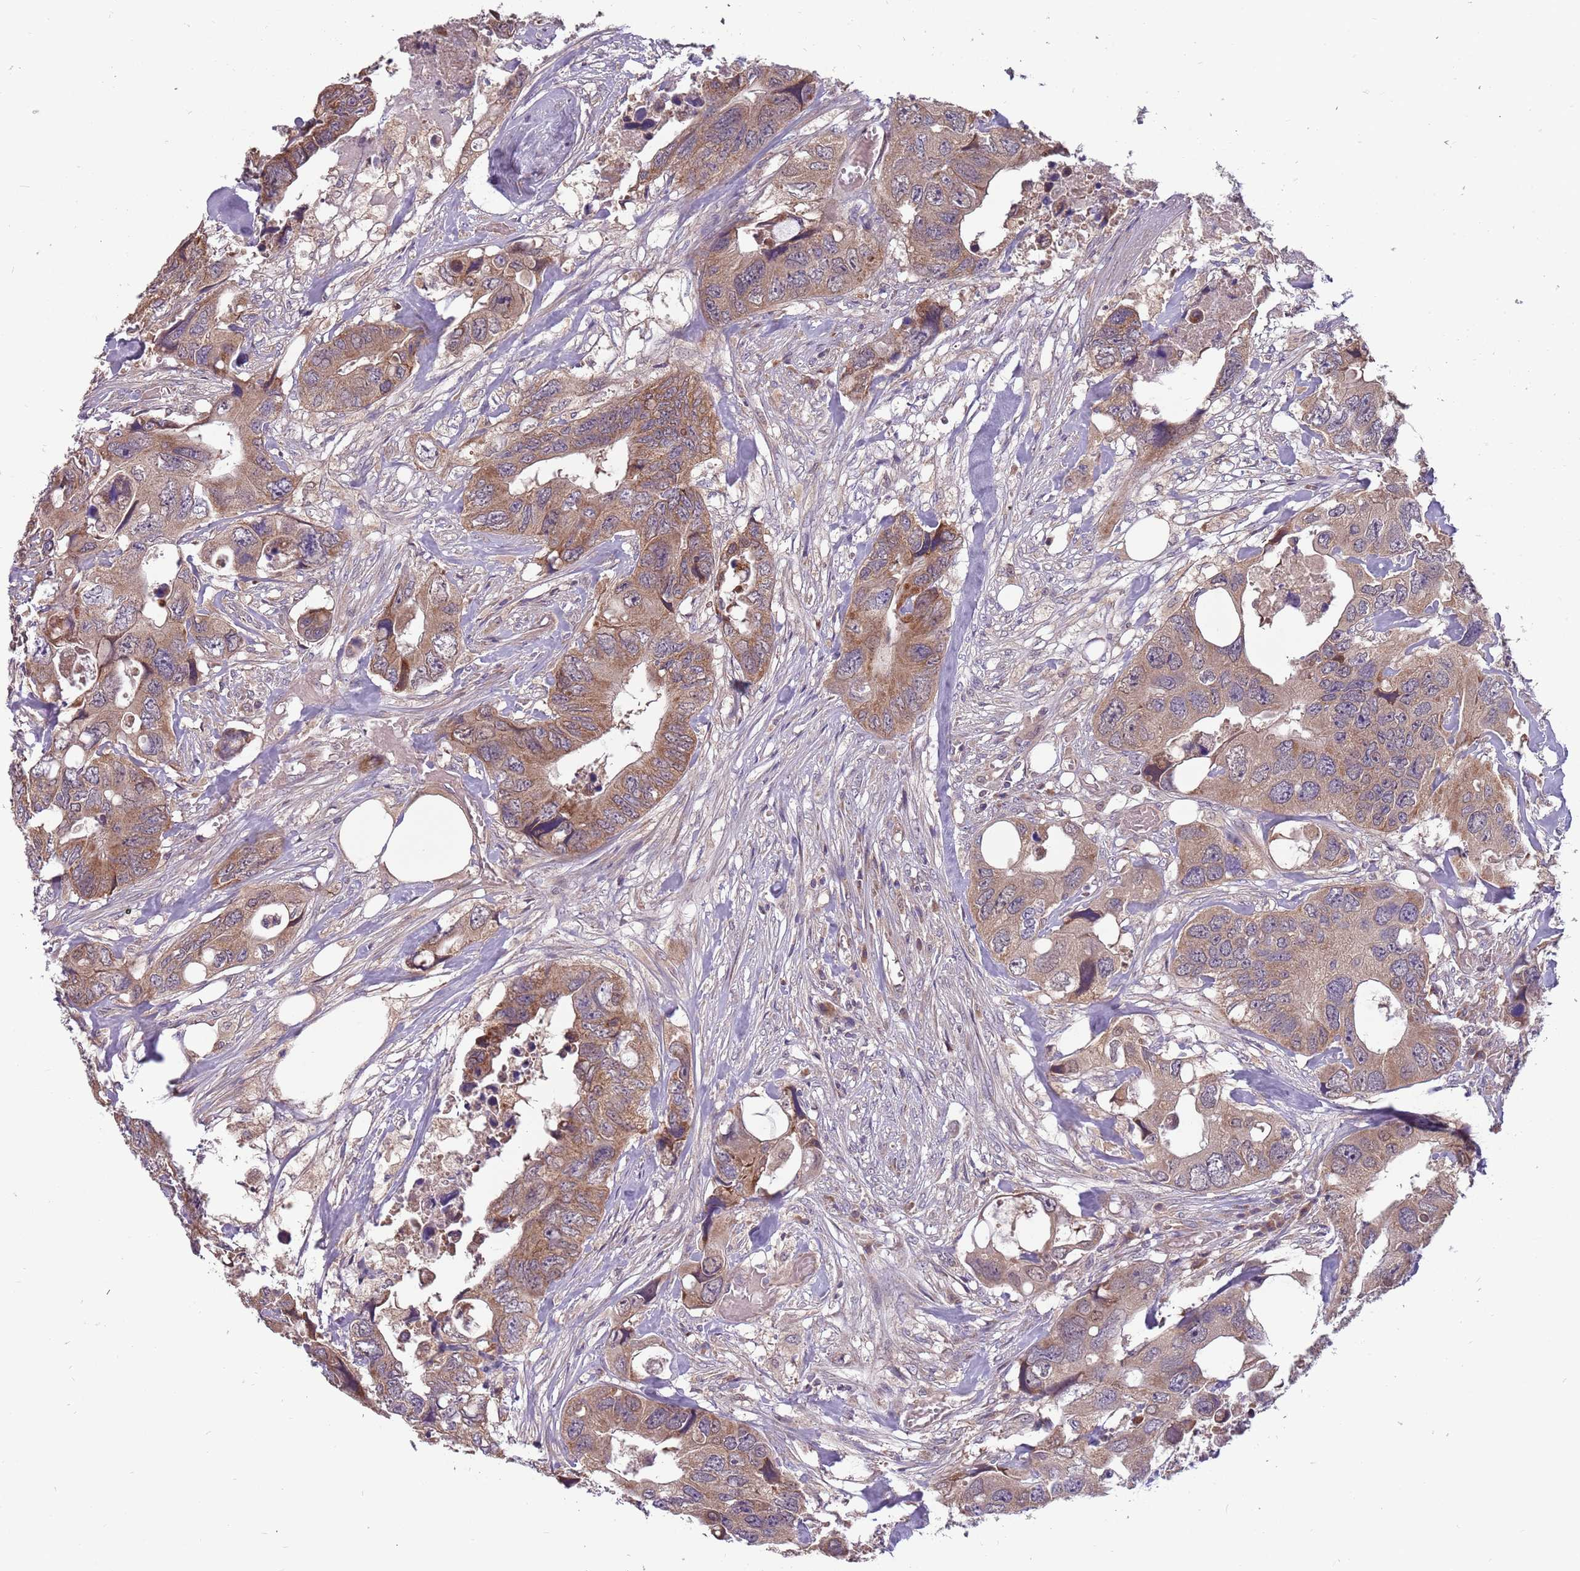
{"staining": {"intensity": "moderate", "quantity": "25%-75%", "location": "cytoplasmic/membranous"}, "tissue": "colorectal cancer", "cell_type": "Tumor cells", "image_type": "cancer", "snomed": [{"axis": "morphology", "description": "Adenocarcinoma, NOS"}, {"axis": "topography", "description": "Rectum"}], "caption": "IHC of human colorectal adenocarcinoma displays medium levels of moderate cytoplasmic/membranous expression in approximately 25%-75% of tumor cells.", "gene": "RNF181", "patient": {"sex": "male", "age": 57}}